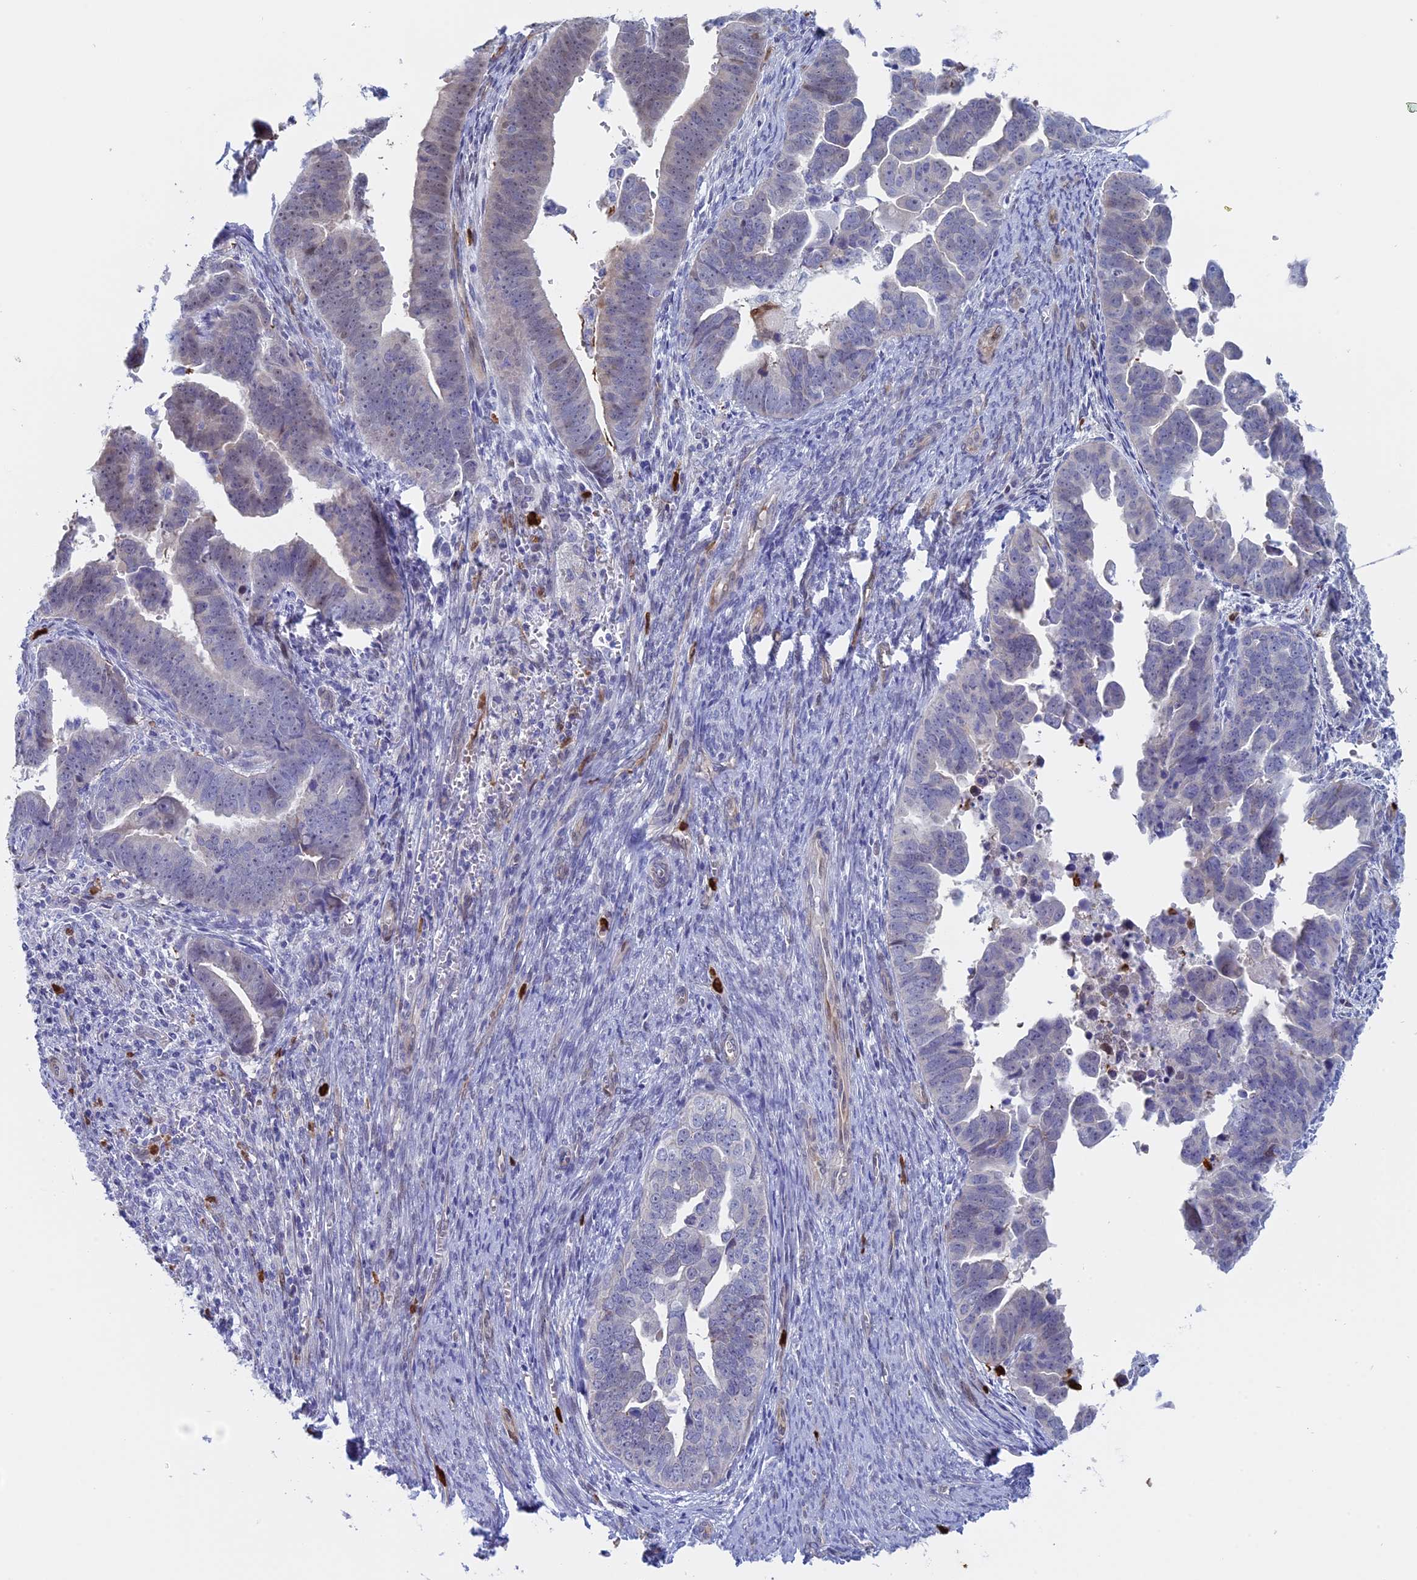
{"staining": {"intensity": "negative", "quantity": "none", "location": "none"}, "tissue": "endometrial cancer", "cell_type": "Tumor cells", "image_type": "cancer", "snomed": [{"axis": "morphology", "description": "Adenocarcinoma, NOS"}, {"axis": "topography", "description": "Endometrium"}], "caption": "This histopathology image is of adenocarcinoma (endometrial) stained with immunohistochemistry (IHC) to label a protein in brown with the nuclei are counter-stained blue. There is no staining in tumor cells.", "gene": "SLC26A1", "patient": {"sex": "female", "age": 75}}